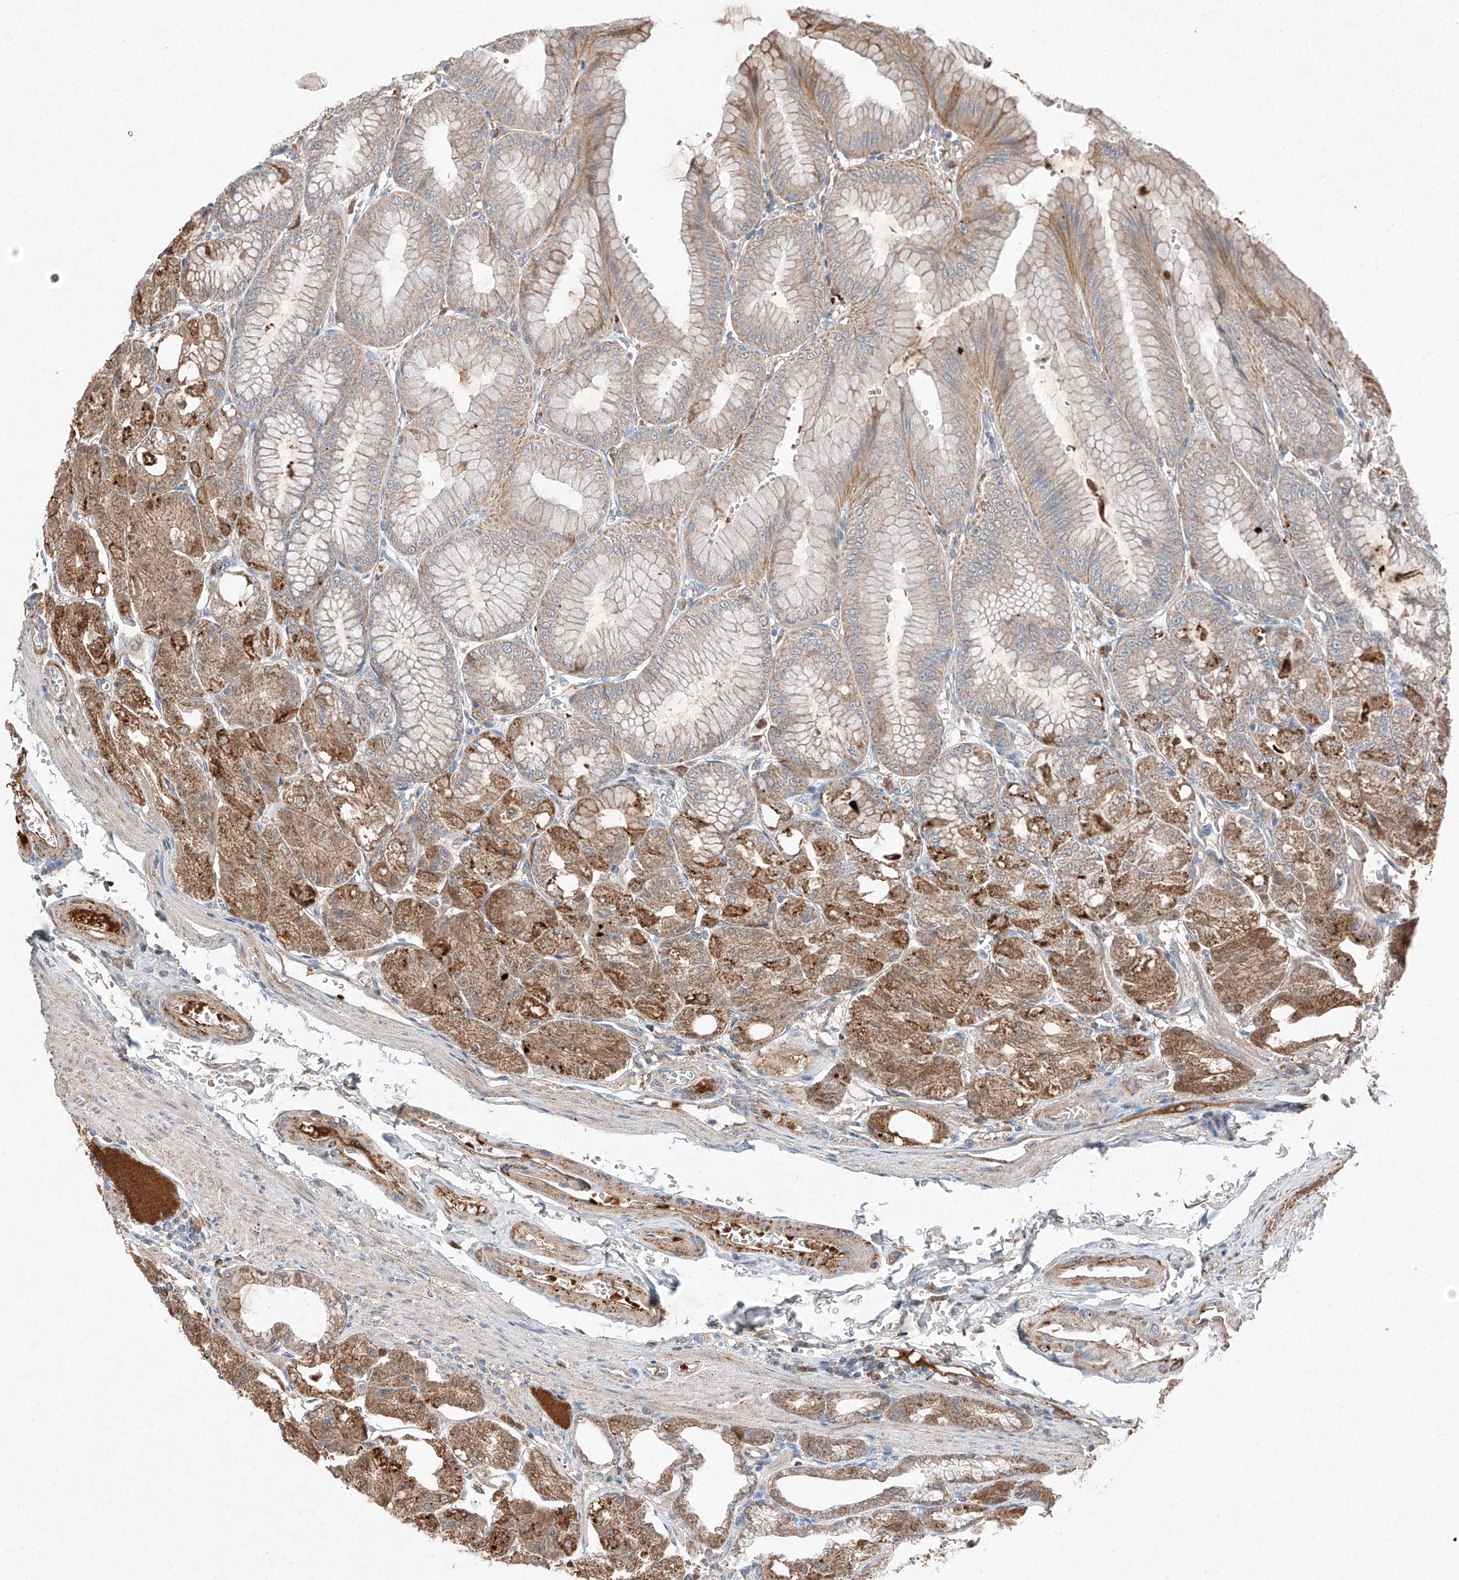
{"staining": {"intensity": "moderate", "quantity": "25%-75%", "location": "cytoplasmic/membranous"}, "tissue": "stomach", "cell_type": "Glandular cells", "image_type": "normal", "snomed": [{"axis": "morphology", "description": "Normal tissue, NOS"}, {"axis": "topography", "description": "Stomach, lower"}], "caption": "Approximately 25%-75% of glandular cells in benign human stomach exhibit moderate cytoplasmic/membranous protein positivity as visualized by brown immunohistochemical staining.", "gene": "RUSC1", "patient": {"sex": "male", "age": 71}}